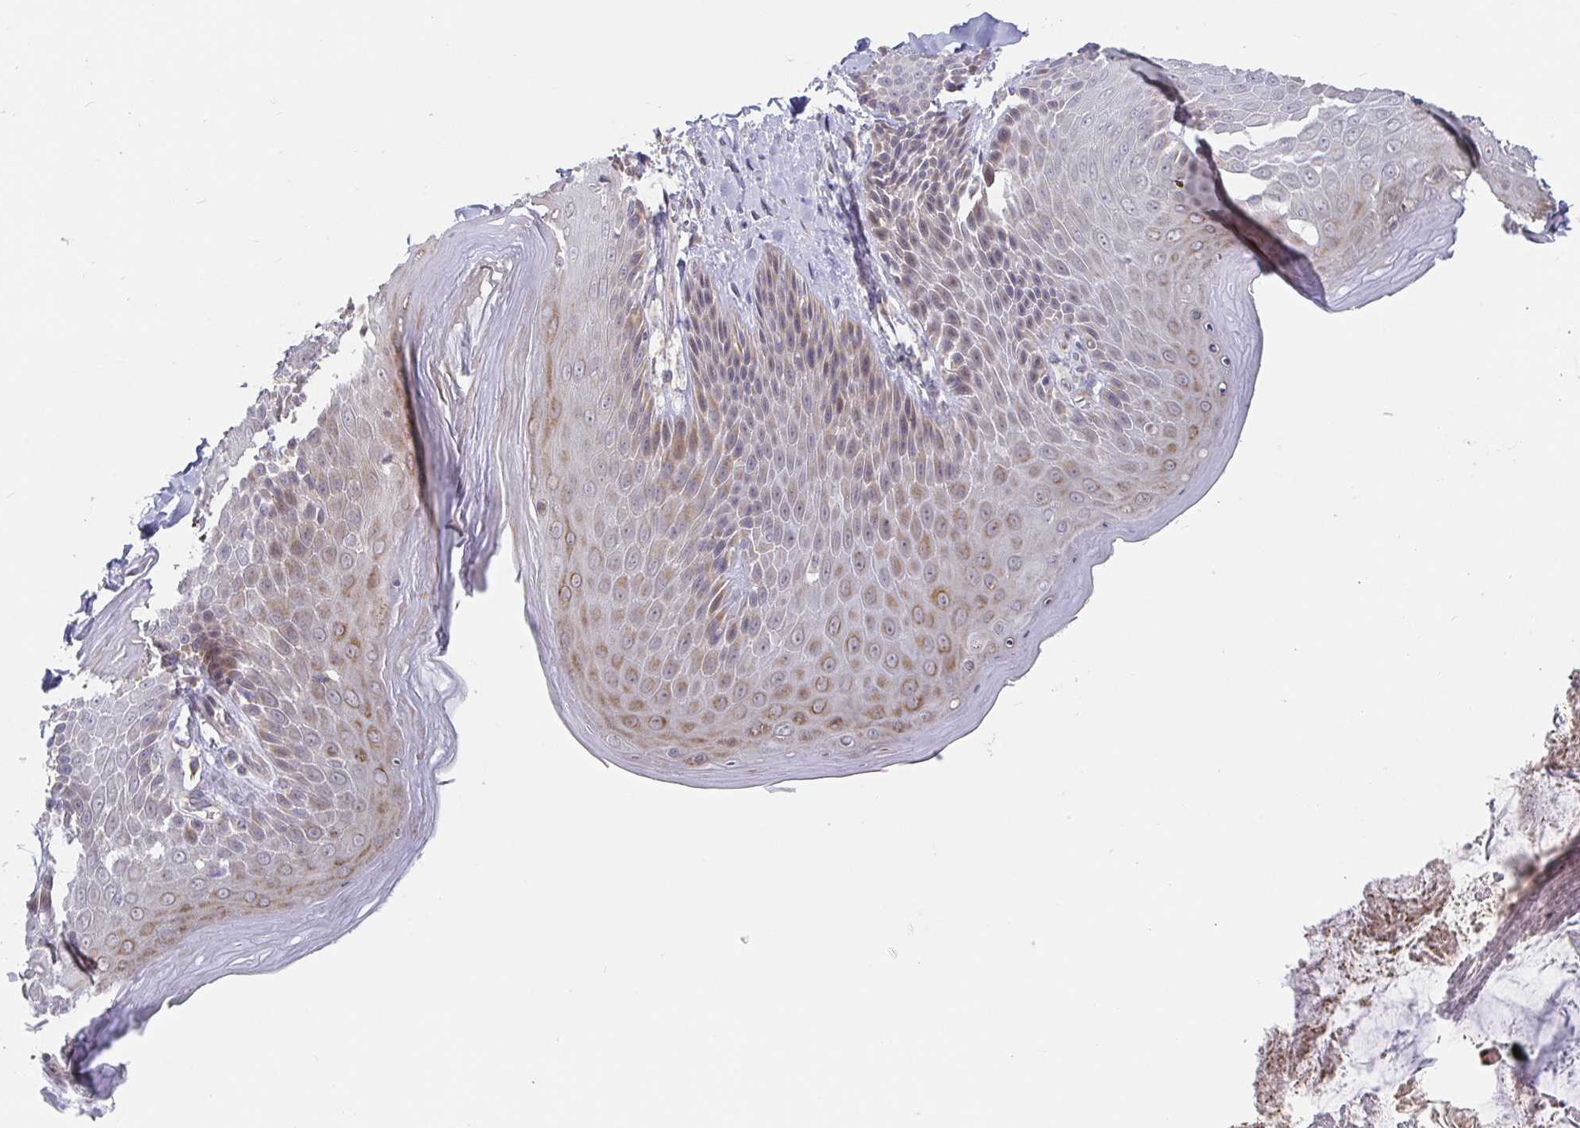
{"staining": {"intensity": "weak", "quantity": "25%-75%", "location": "cytoplasmic/membranous"}, "tissue": "skin", "cell_type": "Epidermal cells", "image_type": "normal", "snomed": [{"axis": "morphology", "description": "Normal tissue, NOS"}, {"axis": "topography", "description": "Anal"}, {"axis": "topography", "description": "Peripheral nerve tissue"}], "caption": "Immunohistochemical staining of benign skin exhibits 25%-75% levels of weak cytoplasmic/membranous protein positivity in about 25%-75% of epidermal cells.", "gene": "CIT", "patient": {"sex": "male", "age": 51}}